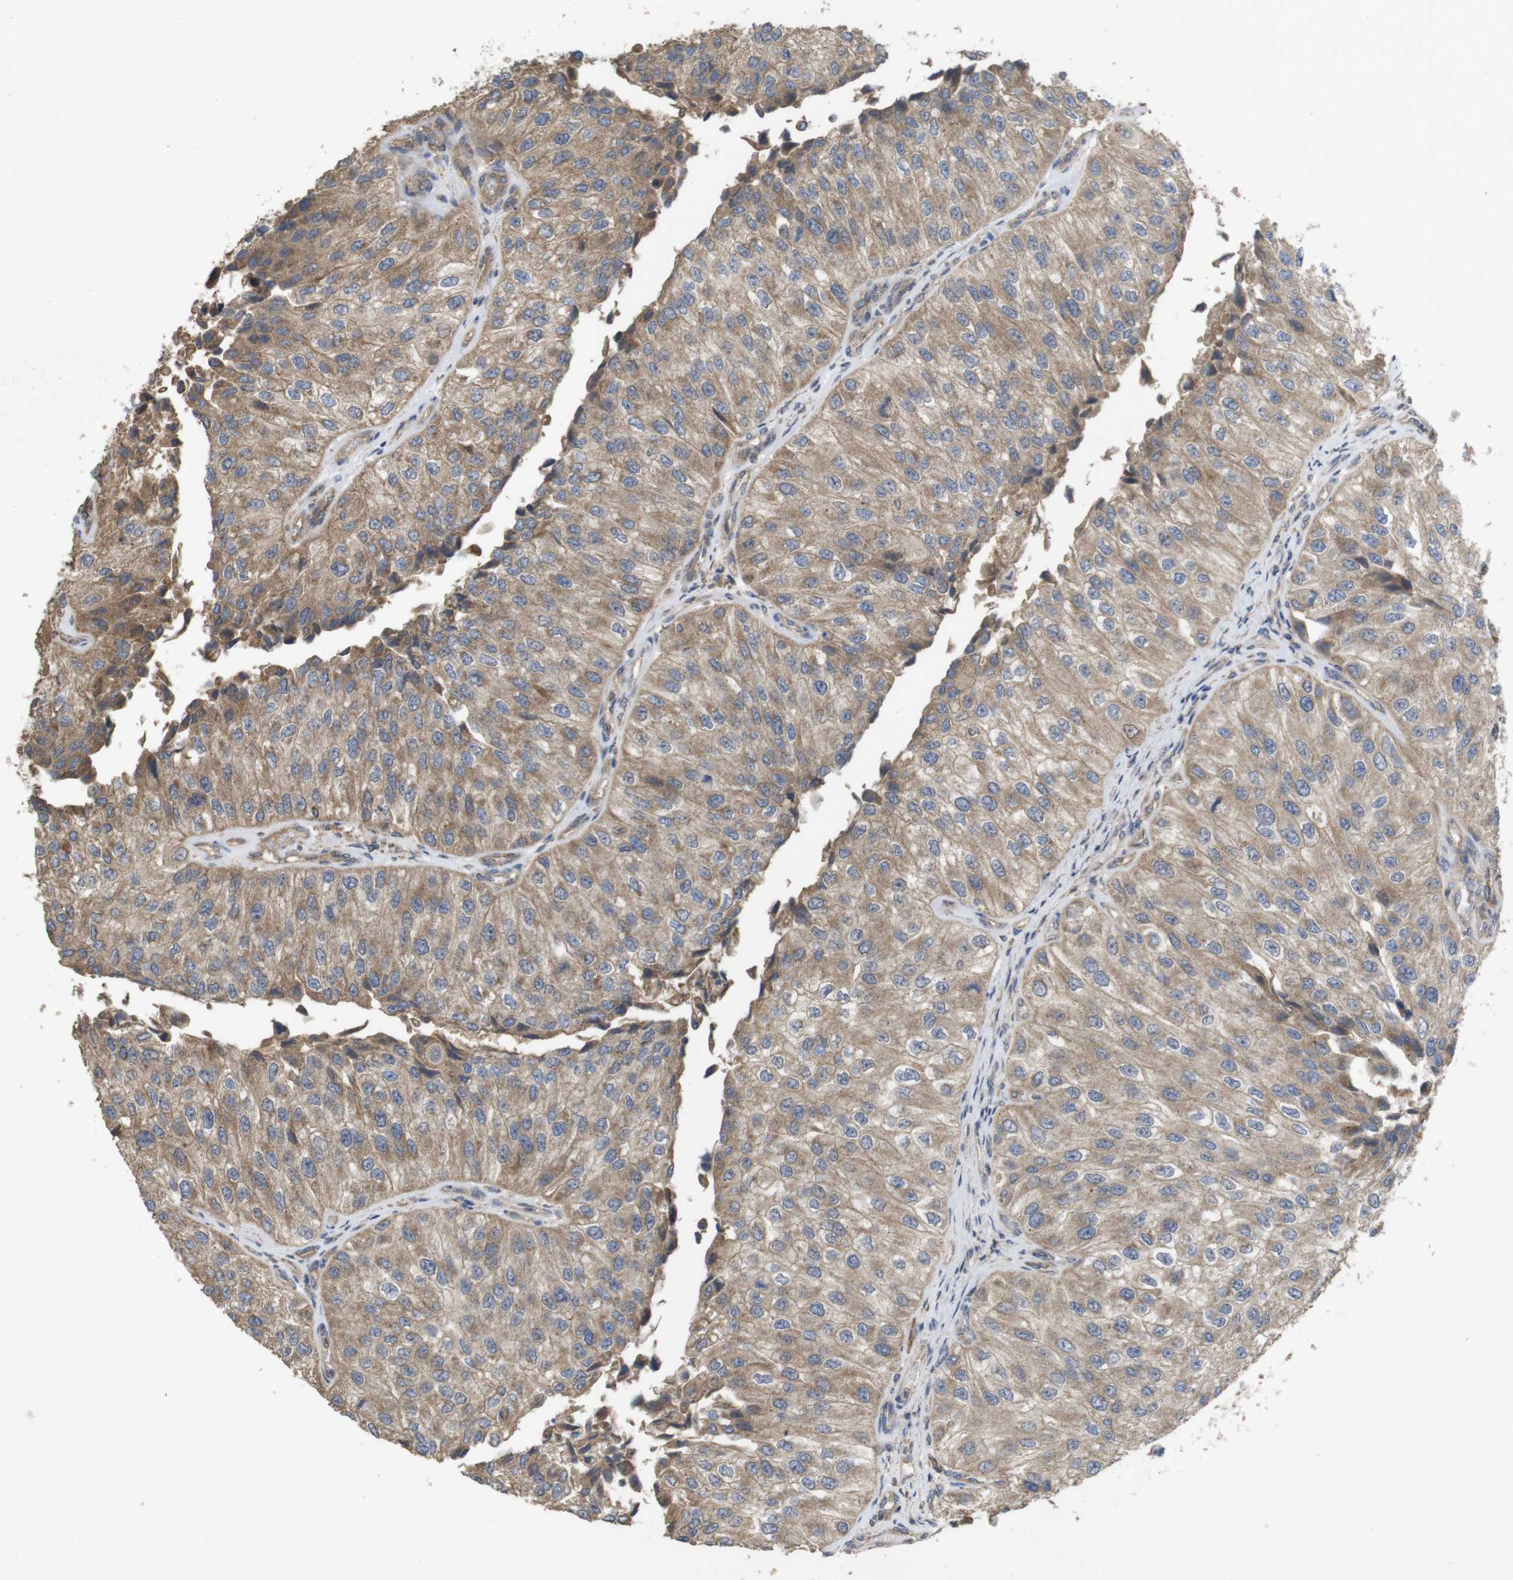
{"staining": {"intensity": "moderate", "quantity": ">75%", "location": "cytoplasmic/membranous"}, "tissue": "urothelial cancer", "cell_type": "Tumor cells", "image_type": "cancer", "snomed": [{"axis": "morphology", "description": "Urothelial carcinoma, High grade"}, {"axis": "topography", "description": "Kidney"}, {"axis": "topography", "description": "Urinary bladder"}], "caption": "High-grade urothelial carcinoma stained for a protein (brown) reveals moderate cytoplasmic/membranous positive positivity in about >75% of tumor cells.", "gene": "KCNS3", "patient": {"sex": "male", "age": 77}}